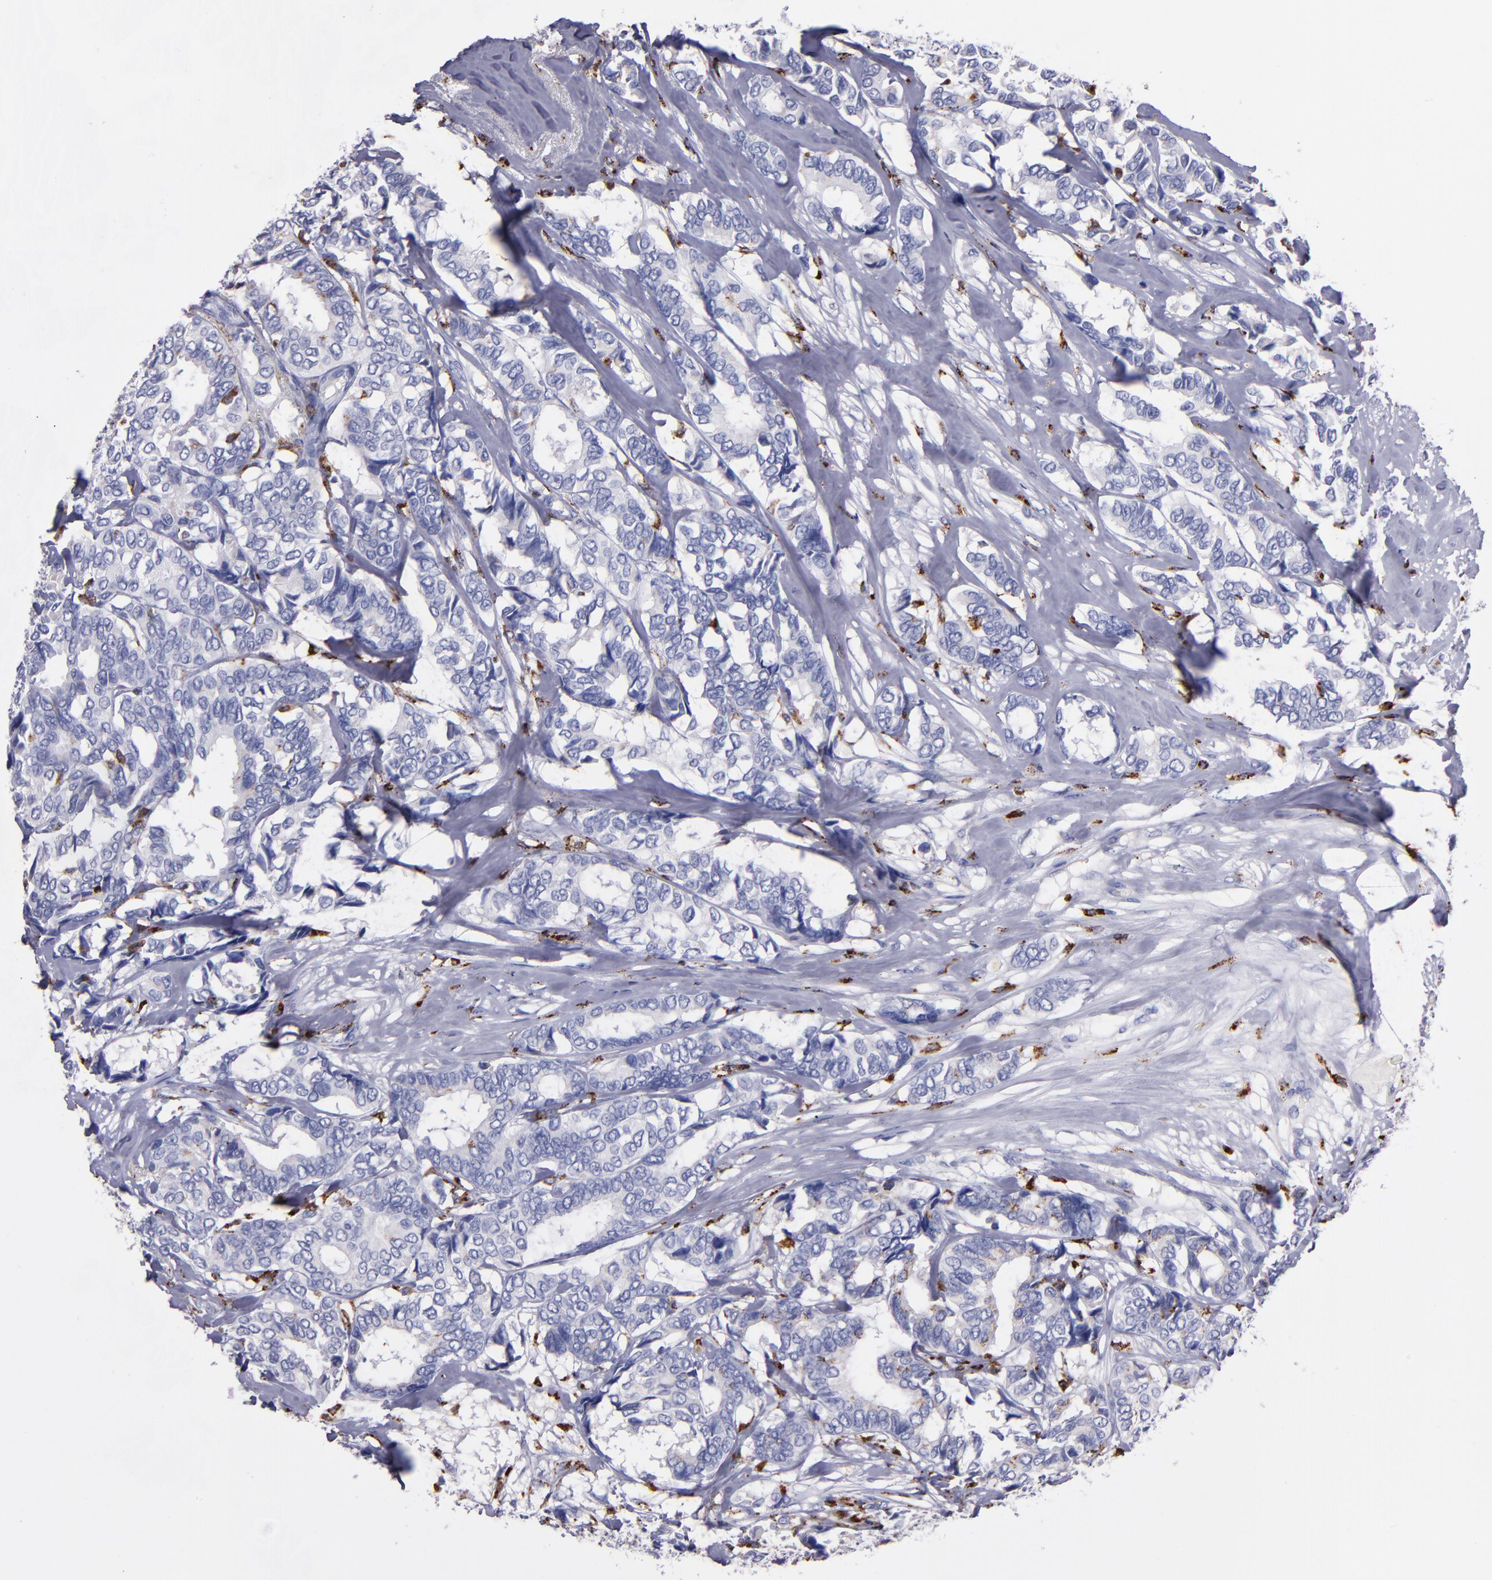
{"staining": {"intensity": "negative", "quantity": "none", "location": "none"}, "tissue": "breast cancer", "cell_type": "Tumor cells", "image_type": "cancer", "snomed": [{"axis": "morphology", "description": "Duct carcinoma"}, {"axis": "topography", "description": "Breast"}], "caption": "IHC of breast intraductal carcinoma displays no staining in tumor cells.", "gene": "CTSS", "patient": {"sex": "female", "age": 87}}